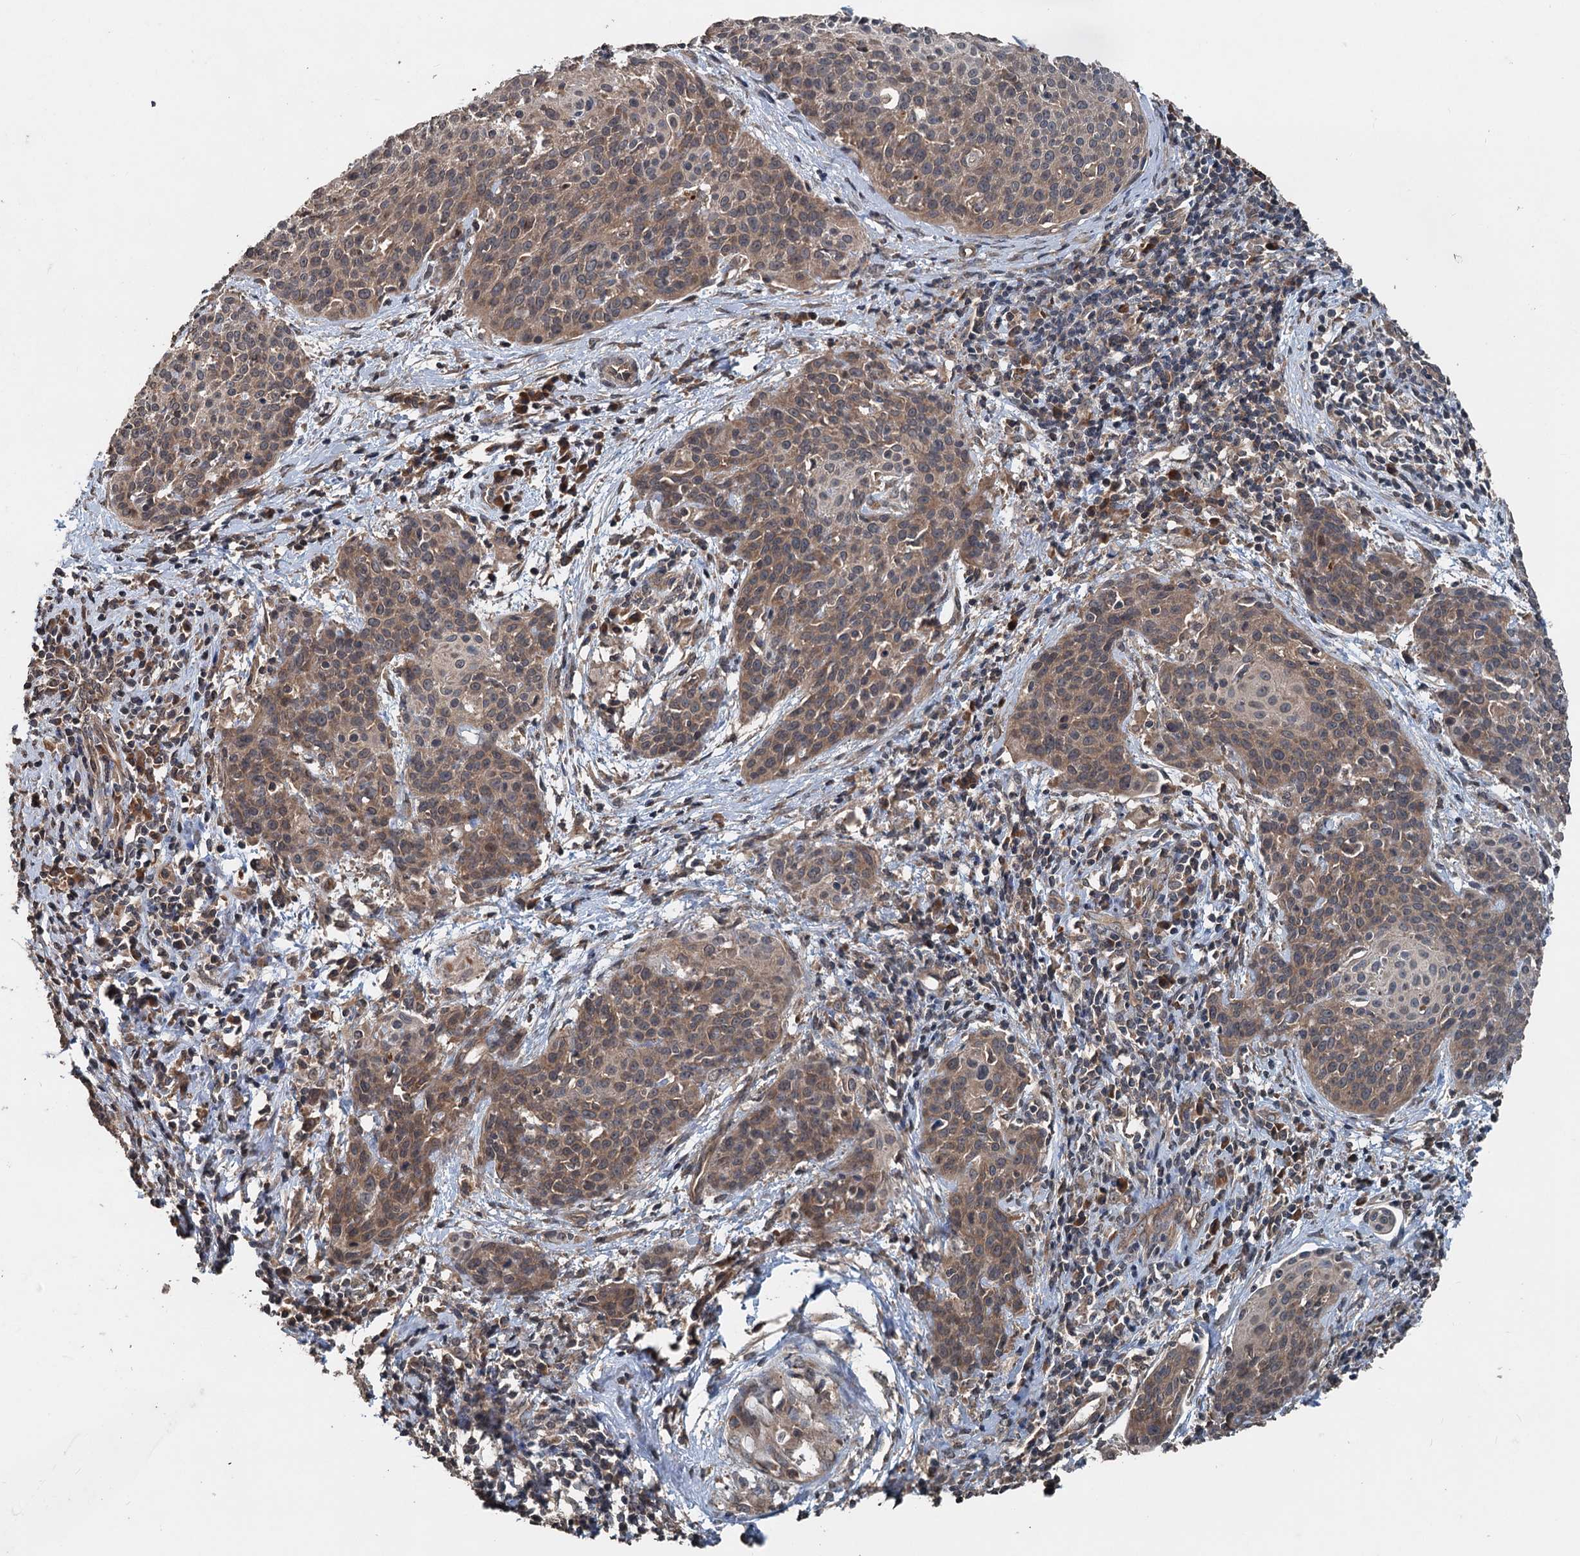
{"staining": {"intensity": "weak", "quantity": ">75%", "location": "cytoplasmic/membranous"}, "tissue": "cervical cancer", "cell_type": "Tumor cells", "image_type": "cancer", "snomed": [{"axis": "morphology", "description": "Squamous cell carcinoma, NOS"}, {"axis": "topography", "description": "Cervix"}], "caption": "Brown immunohistochemical staining in human cervical squamous cell carcinoma reveals weak cytoplasmic/membranous positivity in approximately >75% of tumor cells.", "gene": "N4BP2L2", "patient": {"sex": "female", "age": 38}}